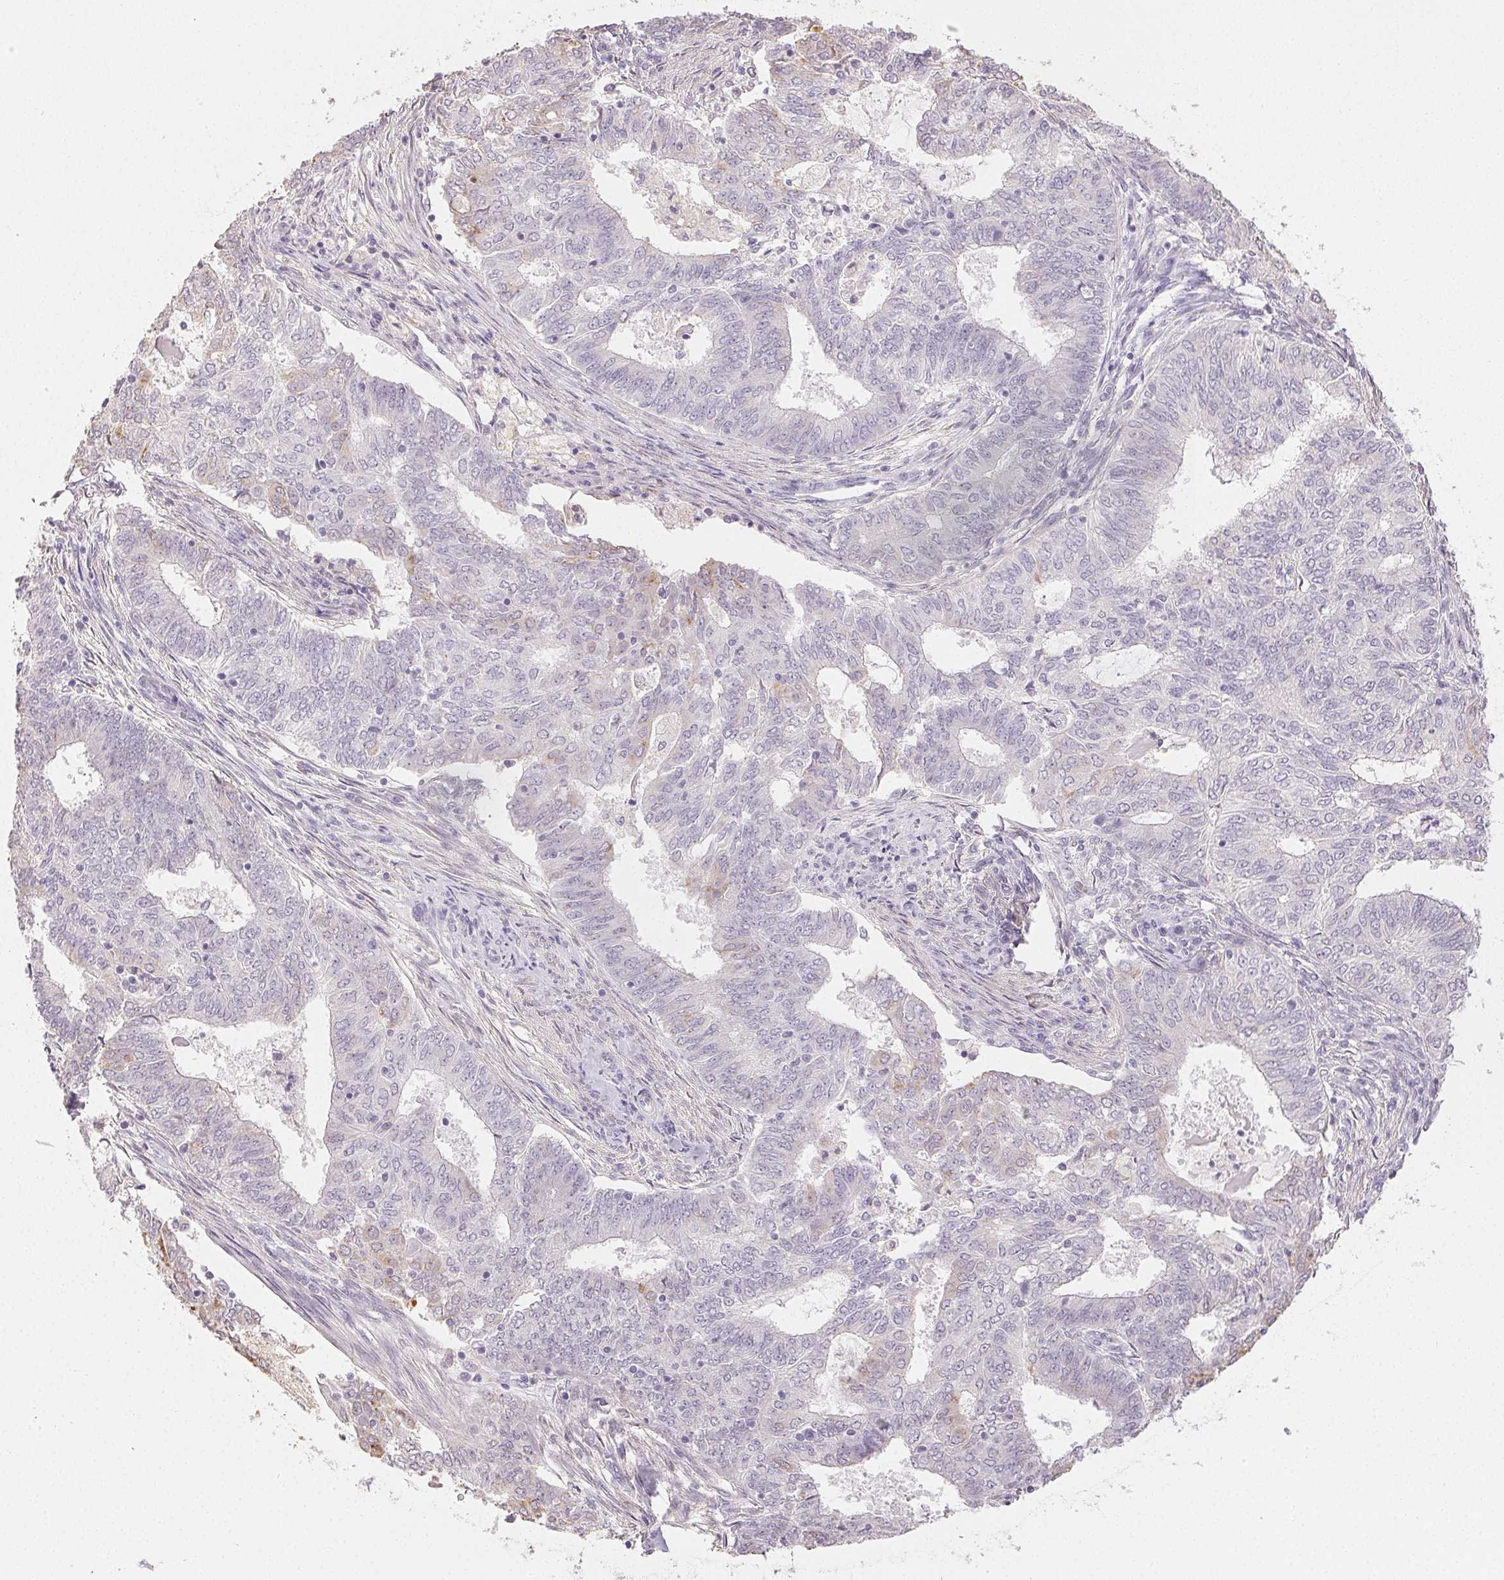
{"staining": {"intensity": "weak", "quantity": "<25%", "location": "cytoplasmic/membranous"}, "tissue": "endometrial cancer", "cell_type": "Tumor cells", "image_type": "cancer", "snomed": [{"axis": "morphology", "description": "Adenocarcinoma, NOS"}, {"axis": "topography", "description": "Endometrium"}], "caption": "Protein analysis of endometrial cancer displays no significant expression in tumor cells.", "gene": "TMEM174", "patient": {"sex": "female", "age": 62}}